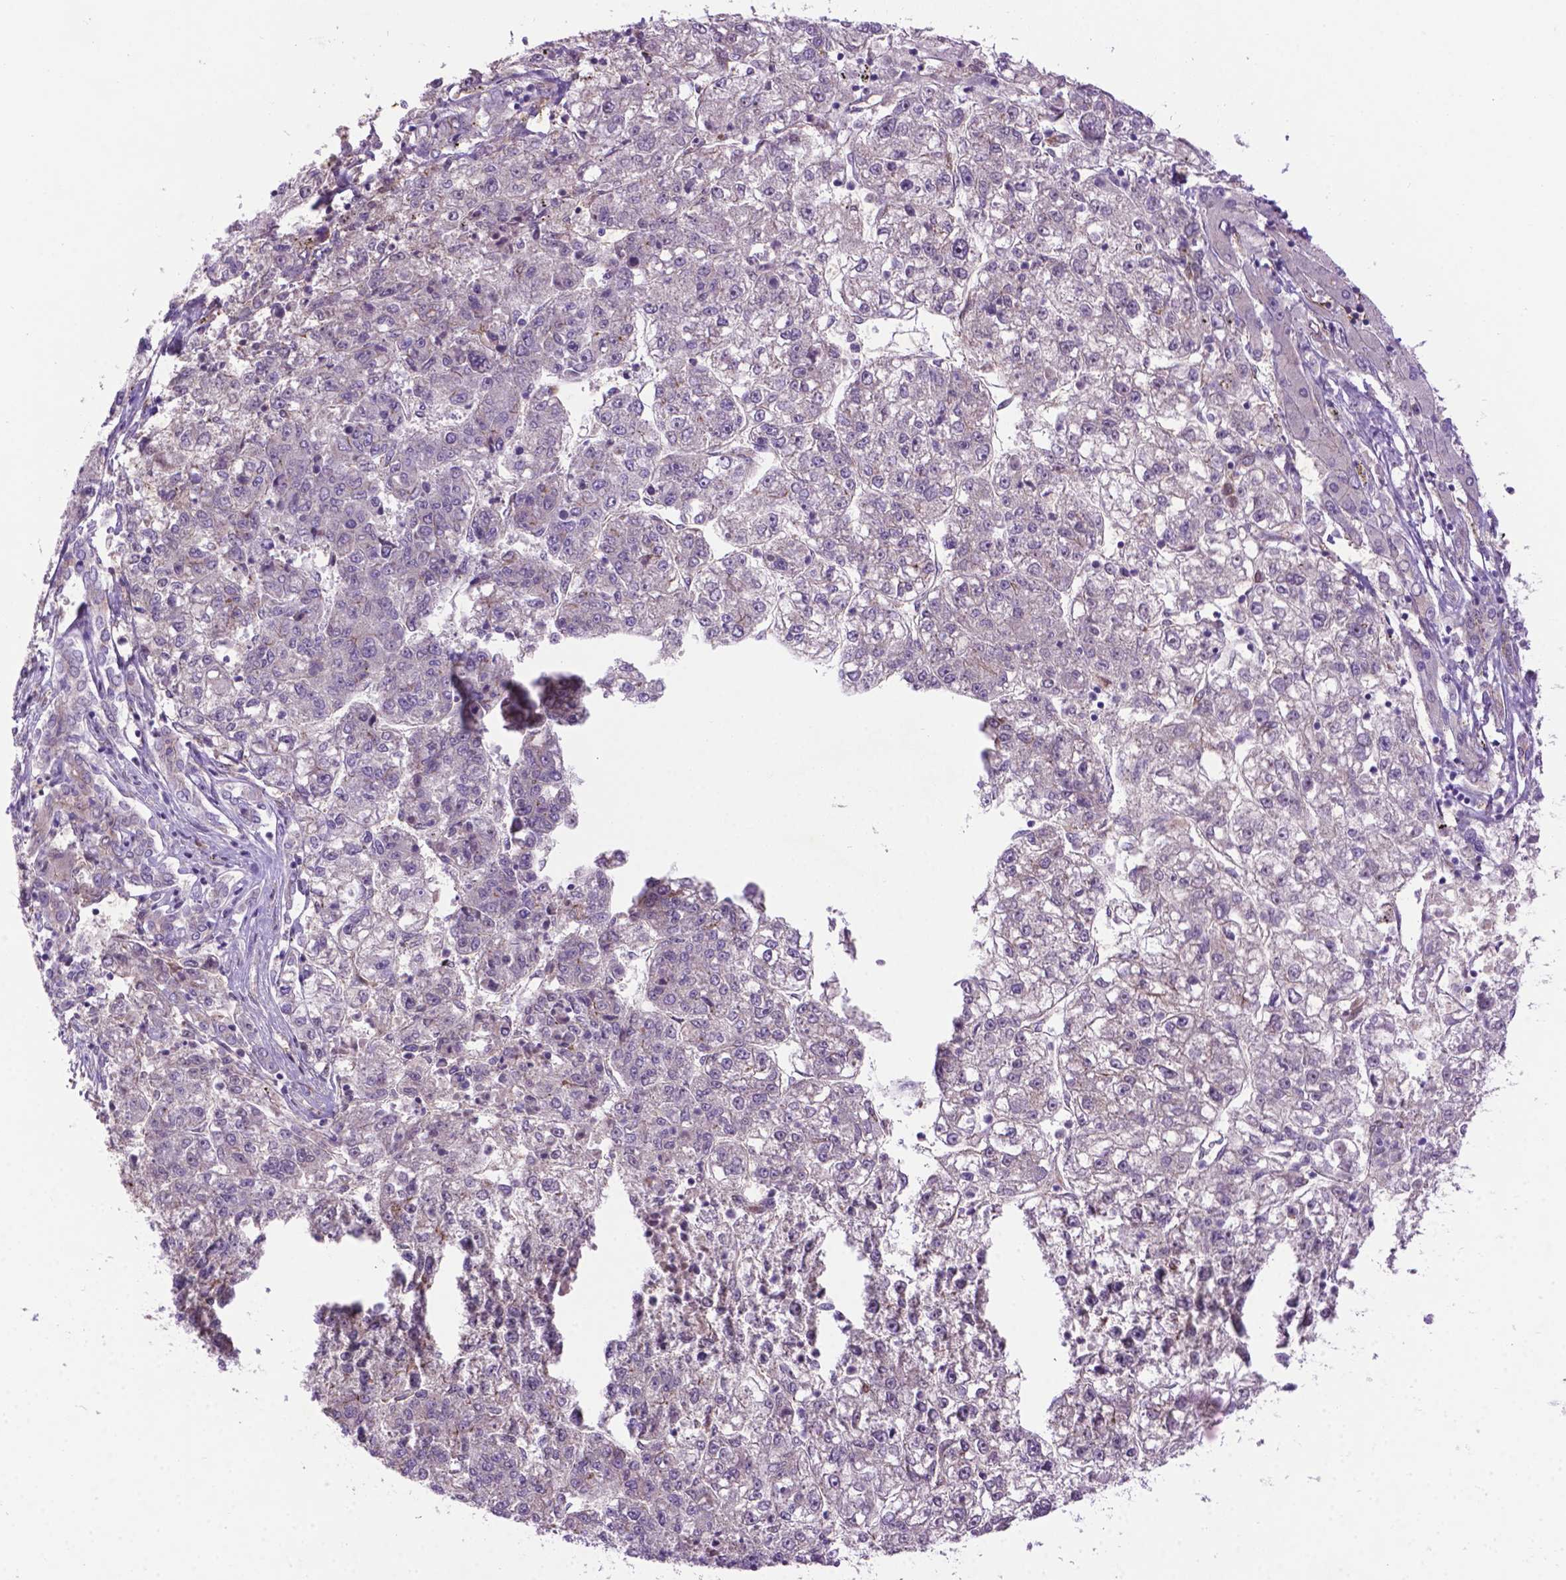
{"staining": {"intensity": "negative", "quantity": "none", "location": "none"}, "tissue": "liver cancer", "cell_type": "Tumor cells", "image_type": "cancer", "snomed": [{"axis": "morphology", "description": "Carcinoma, Hepatocellular, NOS"}, {"axis": "topography", "description": "Liver"}], "caption": "An IHC photomicrograph of liver cancer (hepatocellular carcinoma) is shown. There is no staining in tumor cells of liver cancer (hepatocellular carcinoma).", "gene": "CCER2", "patient": {"sex": "male", "age": 56}}